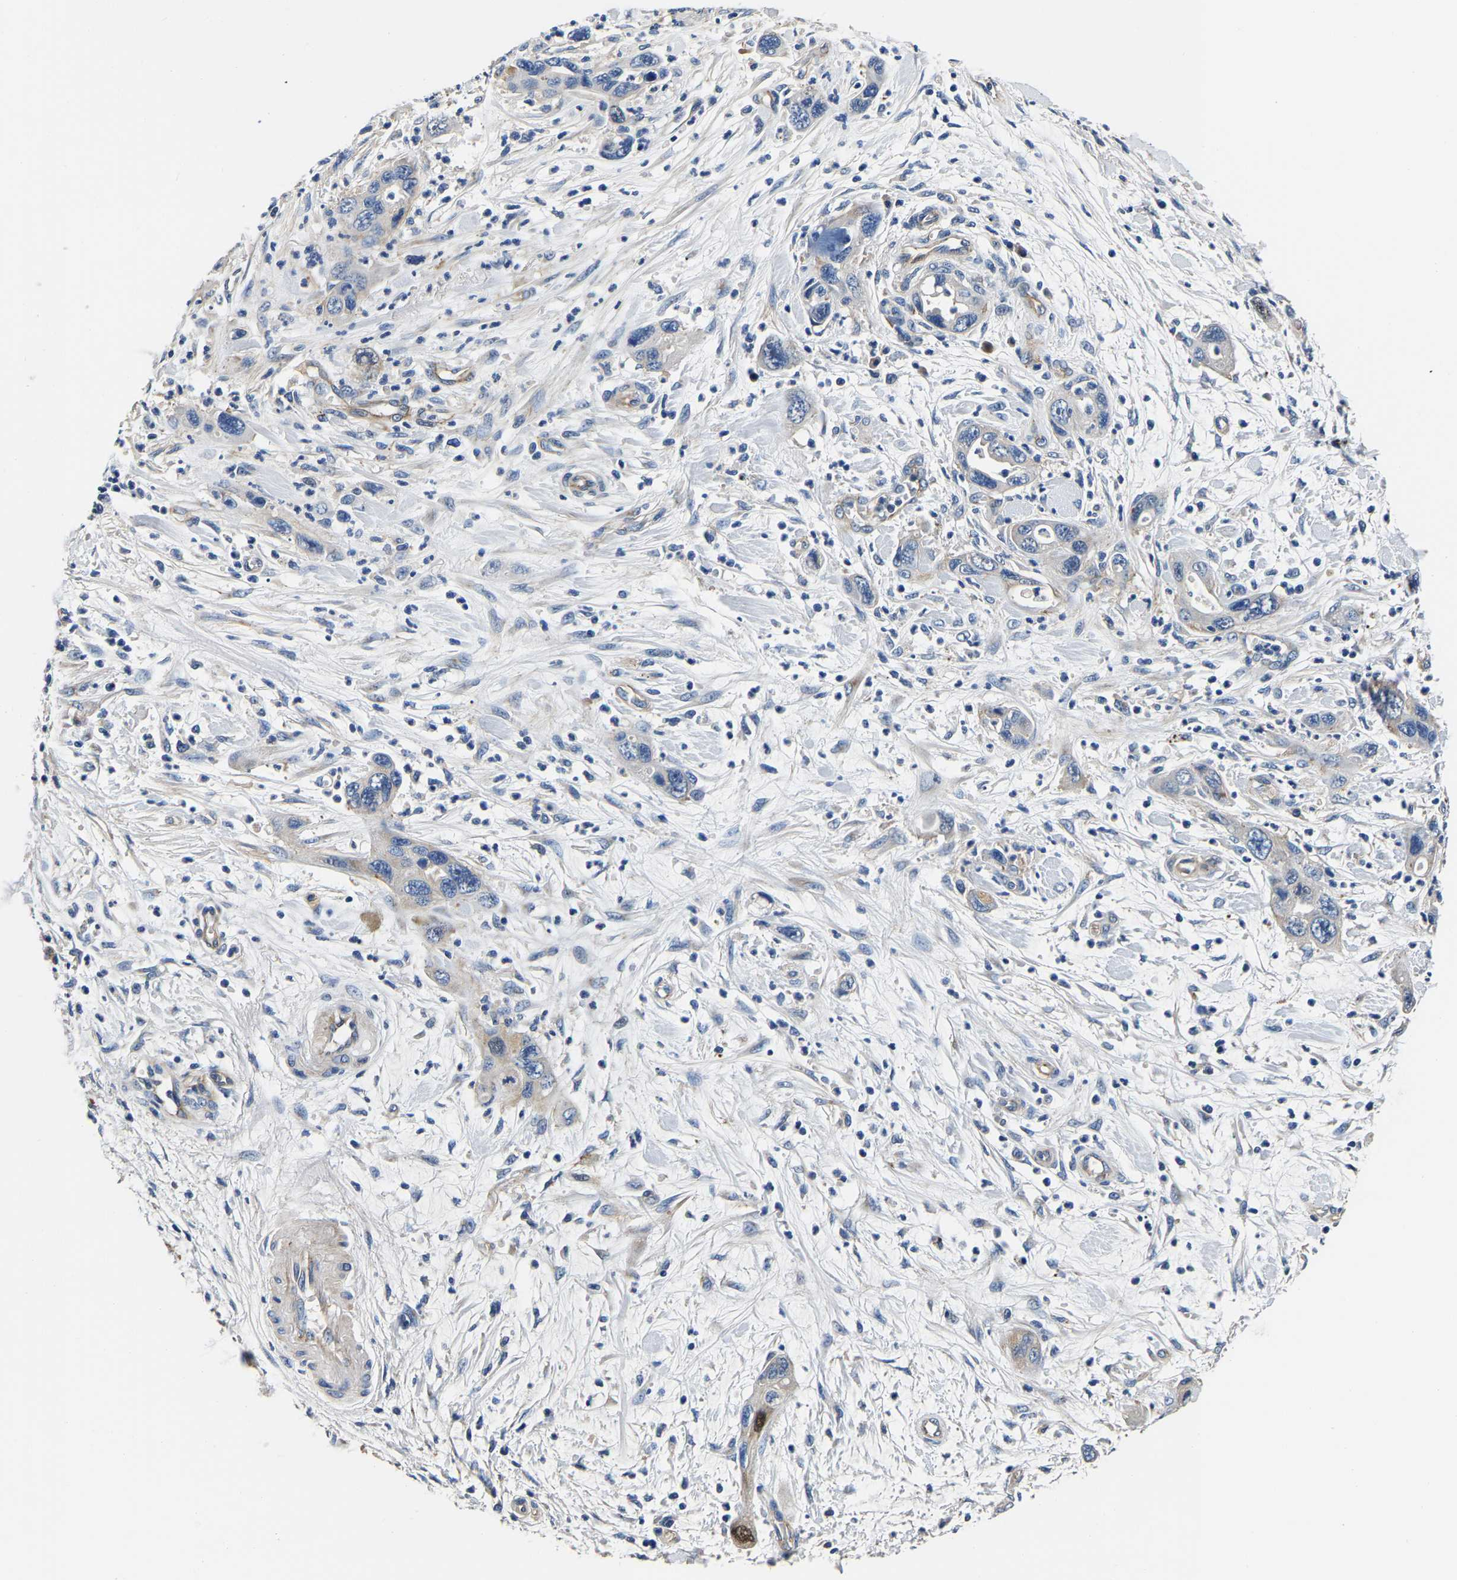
{"staining": {"intensity": "negative", "quantity": "none", "location": "none"}, "tissue": "pancreatic cancer", "cell_type": "Tumor cells", "image_type": "cancer", "snomed": [{"axis": "morphology", "description": "Adenocarcinoma, NOS"}, {"axis": "topography", "description": "Pancreas"}], "caption": "DAB immunohistochemical staining of adenocarcinoma (pancreatic) exhibits no significant staining in tumor cells.", "gene": "SH3GLB1", "patient": {"sex": "female", "age": 70}}